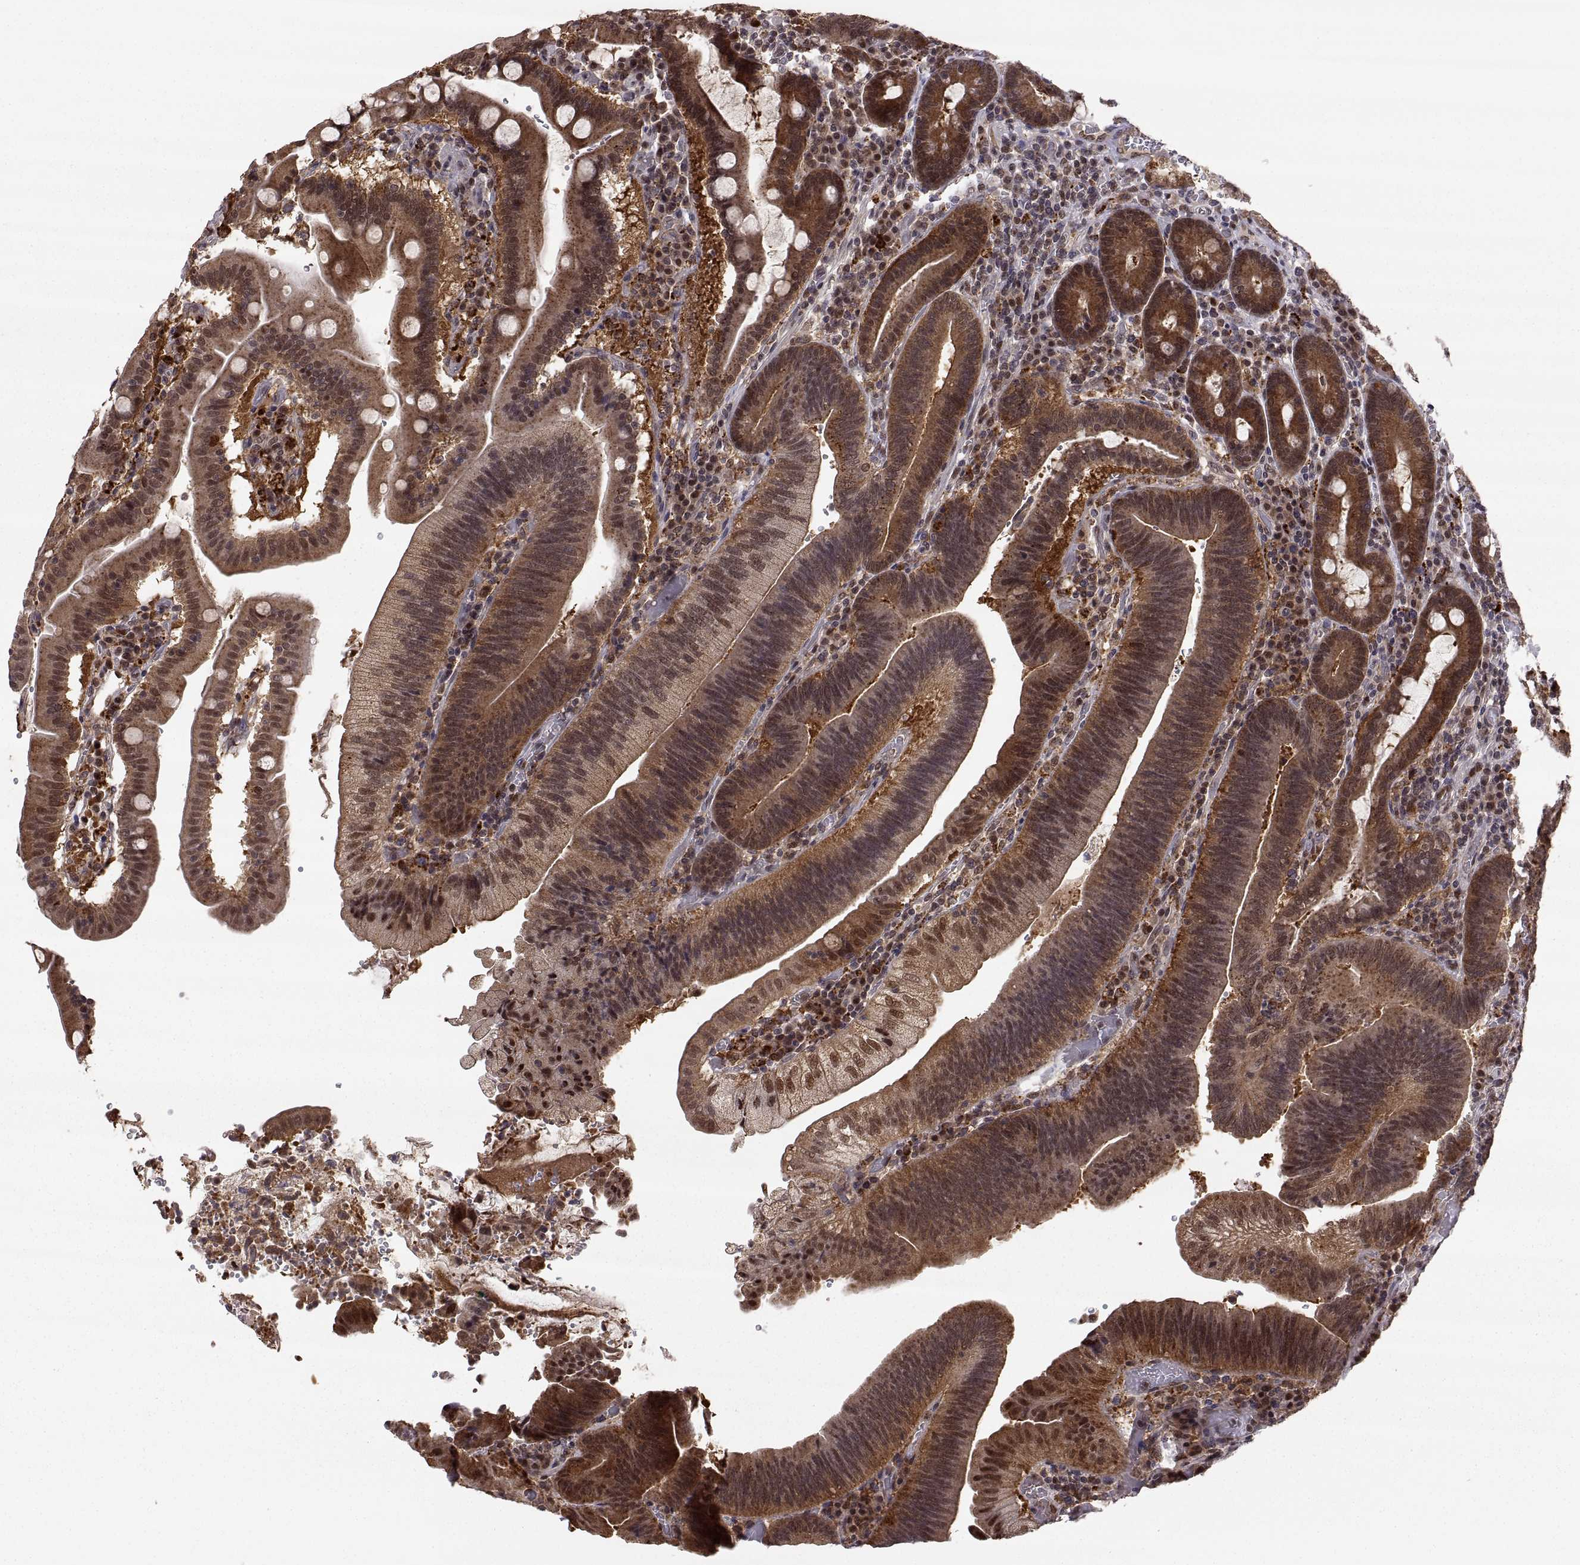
{"staining": {"intensity": "strong", "quantity": ">75%", "location": "cytoplasmic/membranous"}, "tissue": "duodenum", "cell_type": "Glandular cells", "image_type": "normal", "snomed": [{"axis": "morphology", "description": "Normal tissue, NOS"}, {"axis": "topography", "description": "Duodenum"}], "caption": "Immunohistochemistry staining of benign duodenum, which demonstrates high levels of strong cytoplasmic/membranous staining in approximately >75% of glandular cells indicating strong cytoplasmic/membranous protein positivity. The staining was performed using DAB (3,3'-diaminobenzidine) (brown) for protein detection and nuclei were counterstained in hematoxylin (blue).", "gene": "PSMC2", "patient": {"sex": "female", "age": 62}}